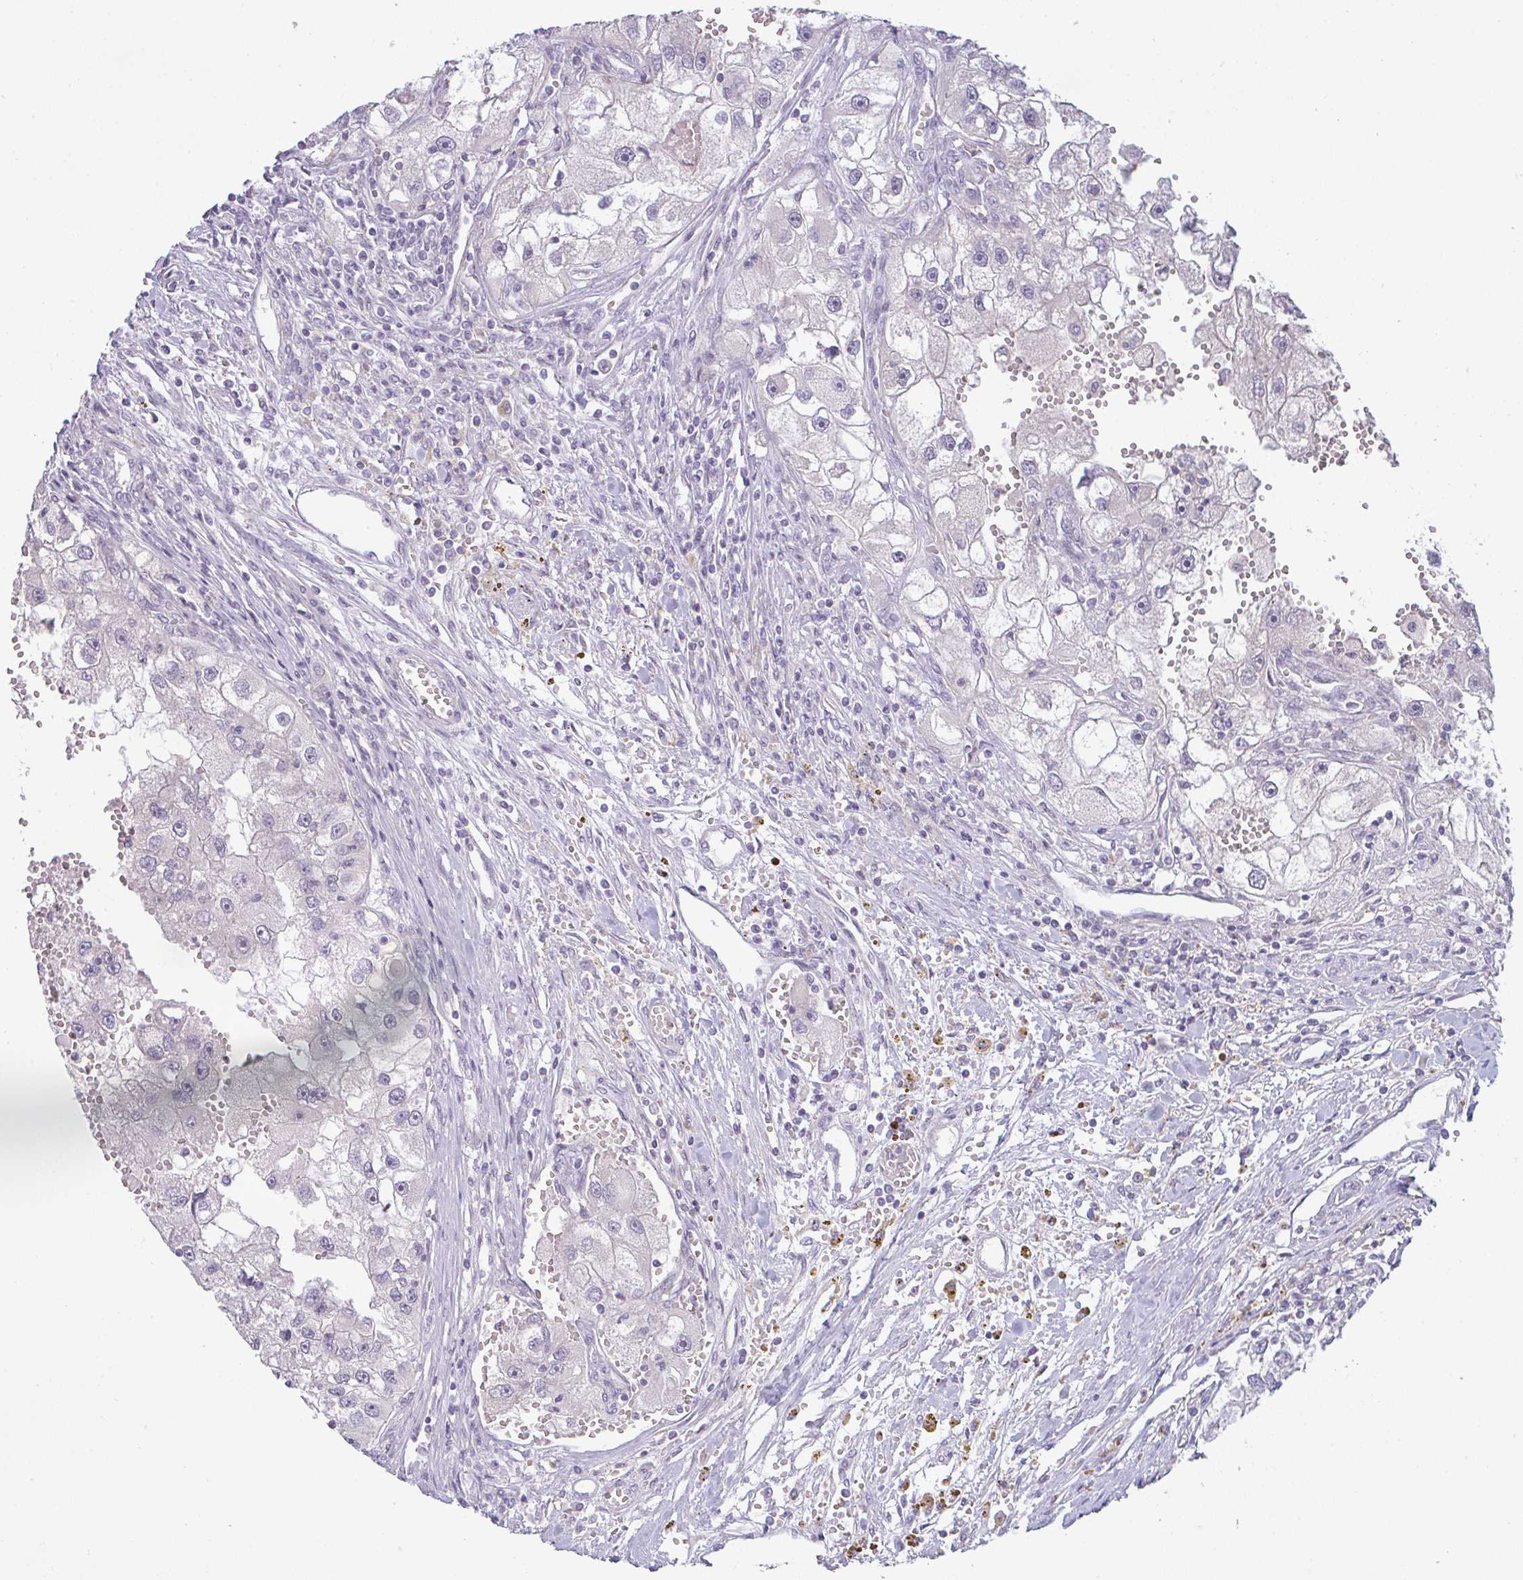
{"staining": {"intensity": "negative", "quantity": "none", "location": "none"}, "tissue": "renal cancer", "cell_type": "Tumor cells", "image_type": "cancer", "snomed": [{"axis": "morphology", "description": "Adenocarcinoma, NOS"}, {"axis": "topography", "description": "Kidney"}], "caption": "The image reveals no staining of tumor cells in renal adenocarcinoma. (DAB (3,3'-diaminobenzidine) immunohistochemistry, high magnification).", "gene": "CSE1L", "patient": {"sex": "male", "age": 63}}